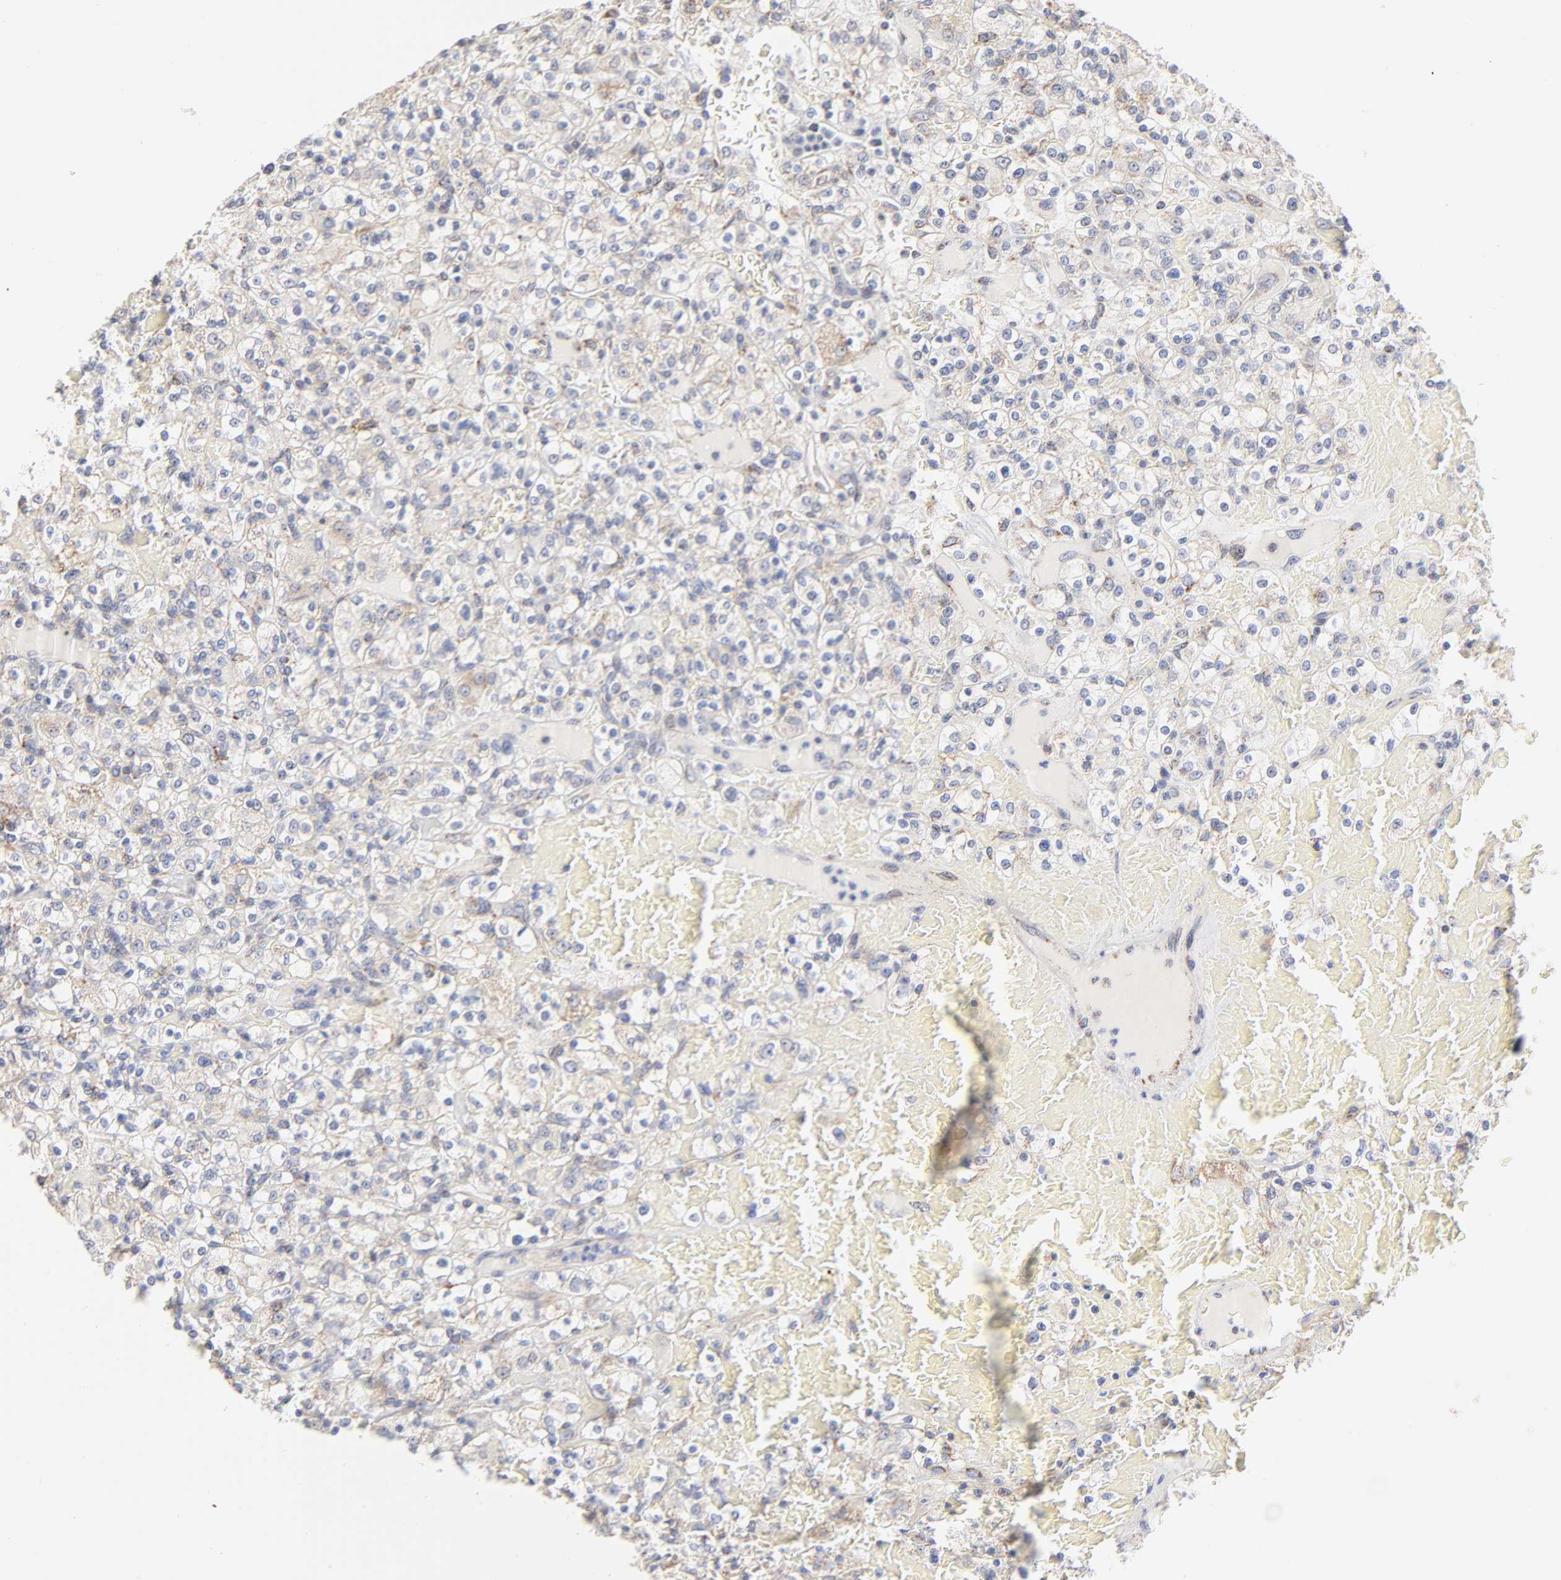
{"staining": {"intensity": "weak", "quantity": "25%-75%", "location": "cytoplasmic/membranous"}, "tissue": "renal cancer", "cell_type": "Tumor cells", "image_type": "cancer", "snomed": [{"axis": "morphology", "description": "Normal tissue, NOS"}, {"axis": "morphology", "description": "Adenocarcinoma, NOS"}, {"axis": "topography", "description": "Kidney"}], "caption": "This micrograph shows immunohistochemistry staining of renal cancer, with low weak cytoplasmic/membranous positivity in approximately 25%-75% of tumor cells.", "gene": "MRPL58", "patient": {"sex": "female", "age": 72}}